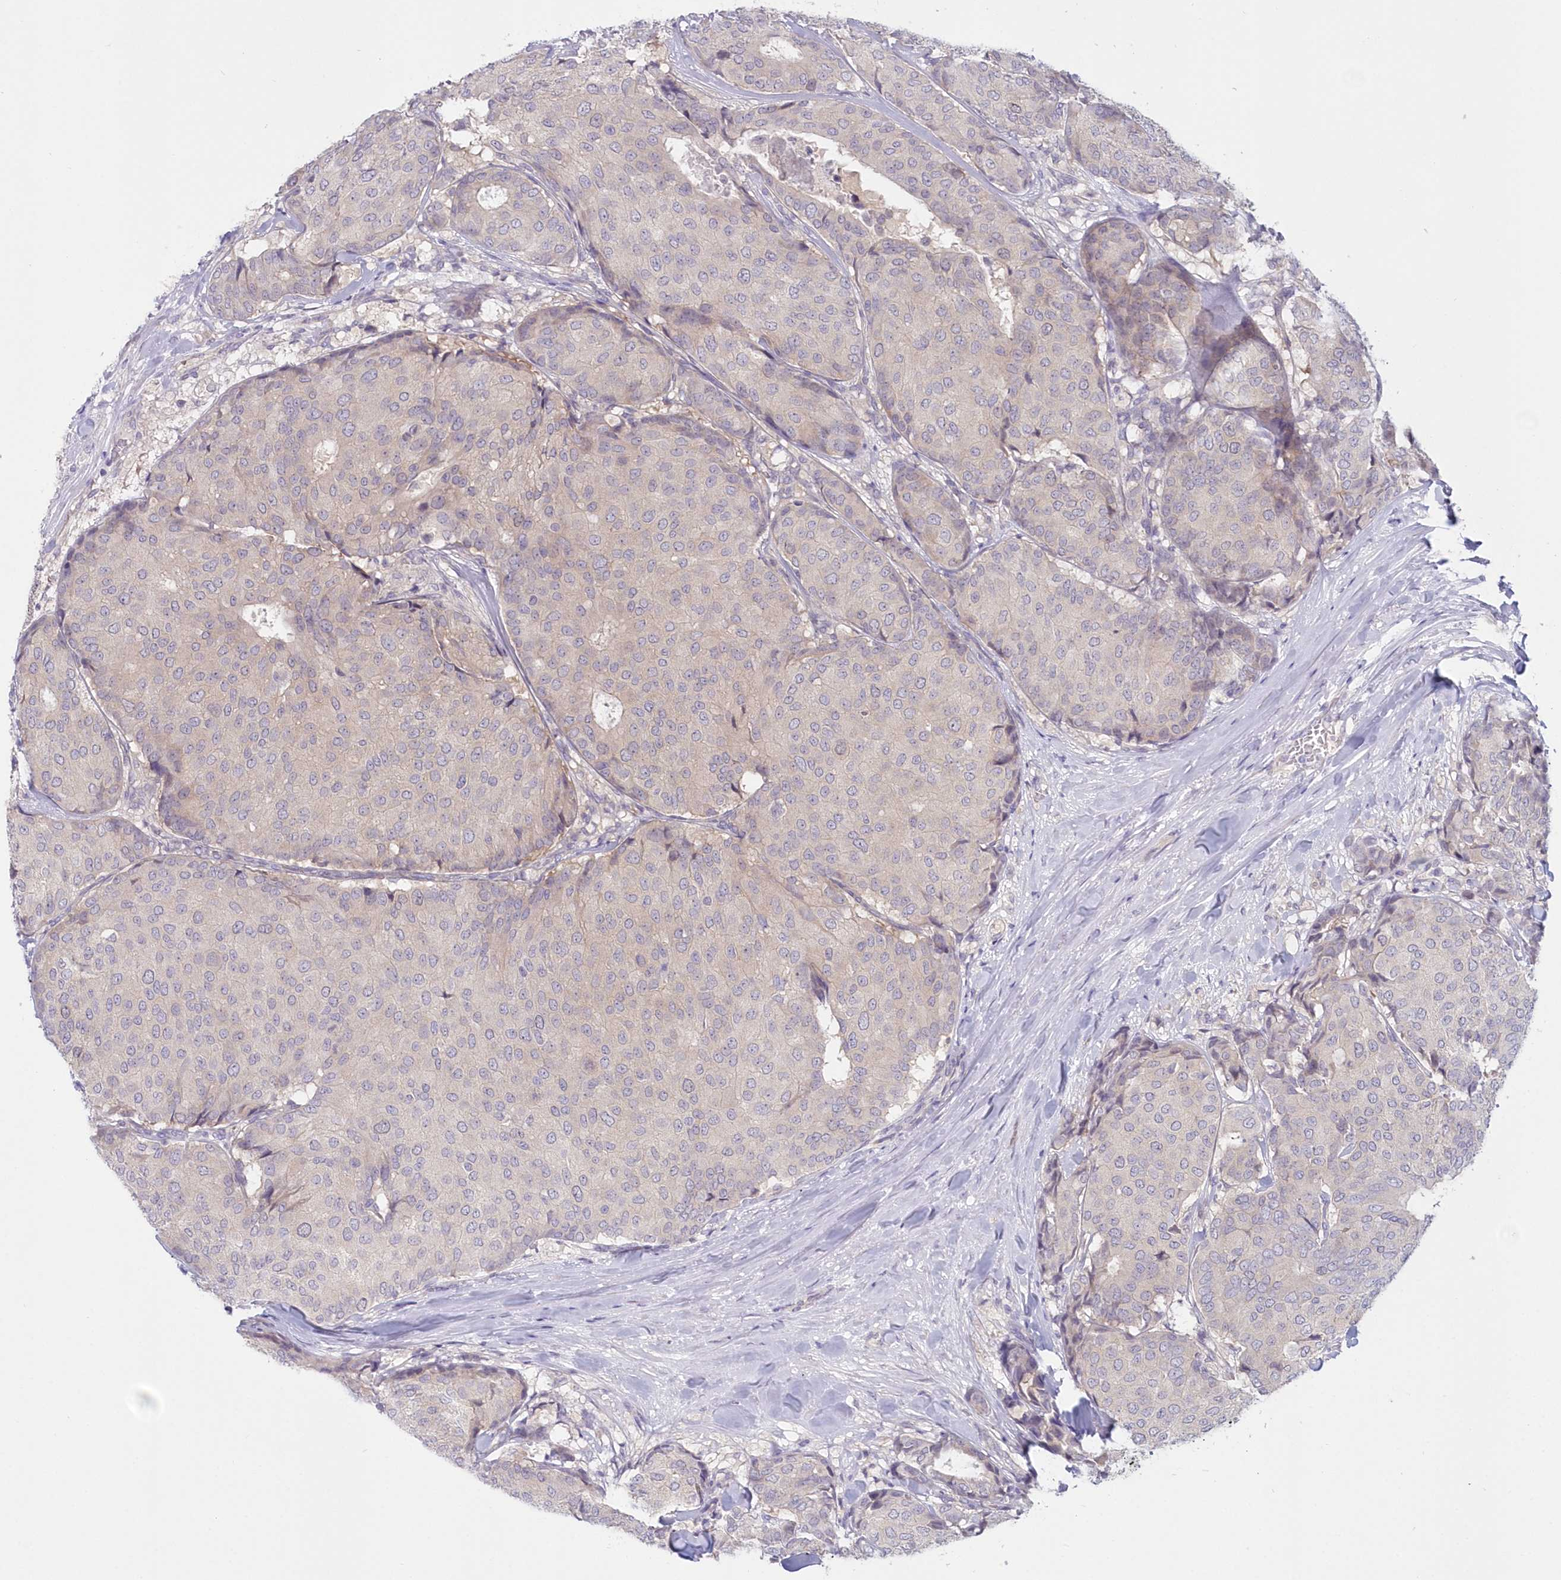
{"staining": {"intensity": "negative", "quantity": "none", "location": "none"}, "tissue": "breast cancer", "cell_type": "Tumor cells", "image_type": "cancer", "snomed": [{"axis": "morphology", "description": "Duct carcinoma"}, {"axis": "topography", "description": "Breast"}], "caption": "This image is of breast invasive ductal carcinoma stained with immunohistochemistry (IHC) to label a protein in brown with the nuclei are counter-stained blue. There is no positivity in tumor cells. (DAB (3,3'-diaminobenzidine) IHC, high magnification).", "gene": "KATNA1", "patient": {"sex": "female", "age": 75}}